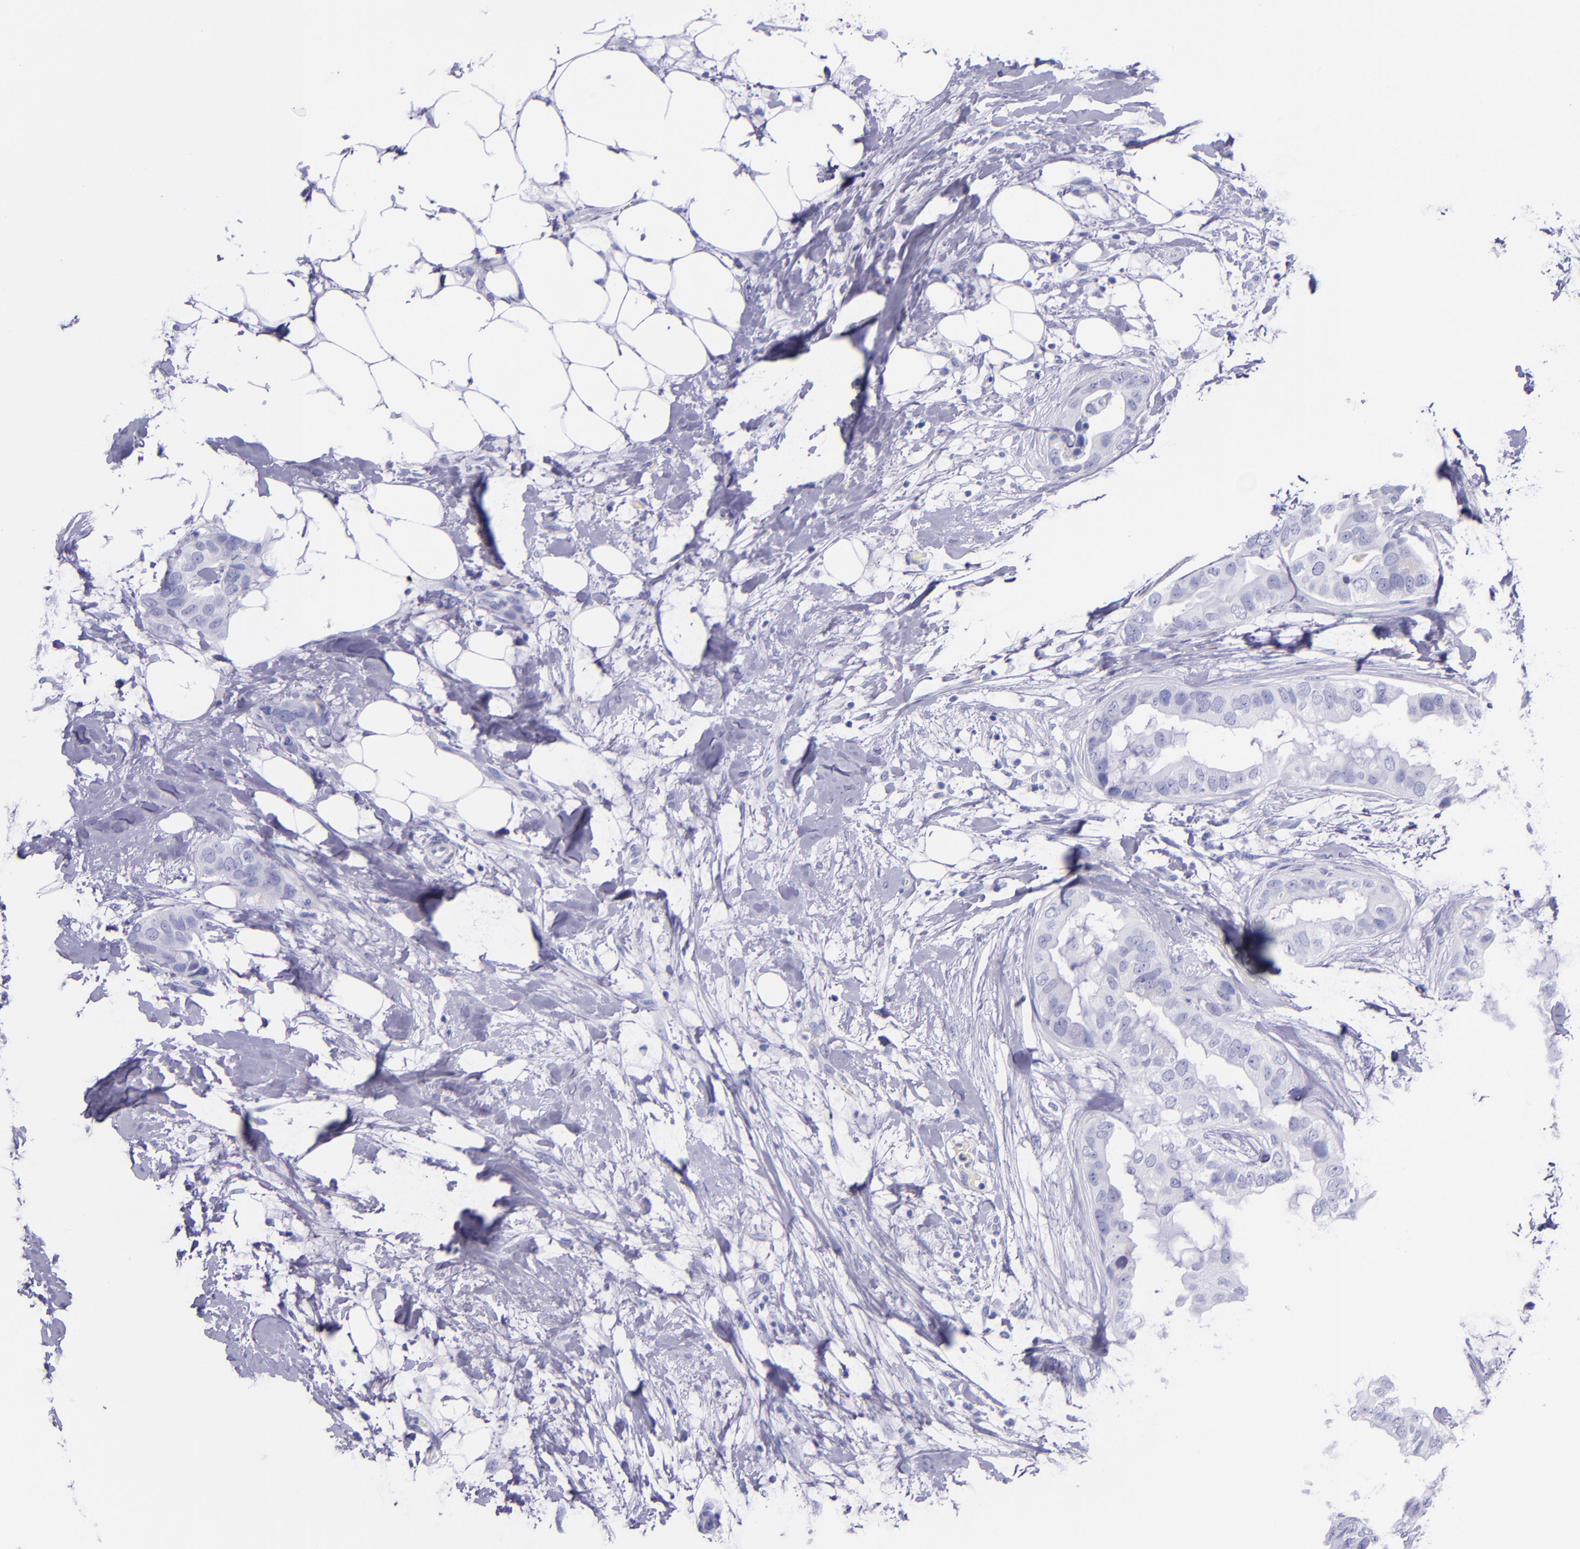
{"staining": {"intensity": "negative", "quantity": "none", "location": "none"}, "tissue": "breast cancer", "cell_type": "Tumor cells", "image_type": "cancer", "snomed": [{"axis": "morphology", "description": "Duct carcinoma"}, {"axis": "topography", "description": "Breast"}], "caption": "Breast infiltrating ductal carcinoma was stained to show a protein in brown. There is no significant expression in tumor cells.", "gene": "SLPI", "patient": {"sex": "female", "age": 40}}